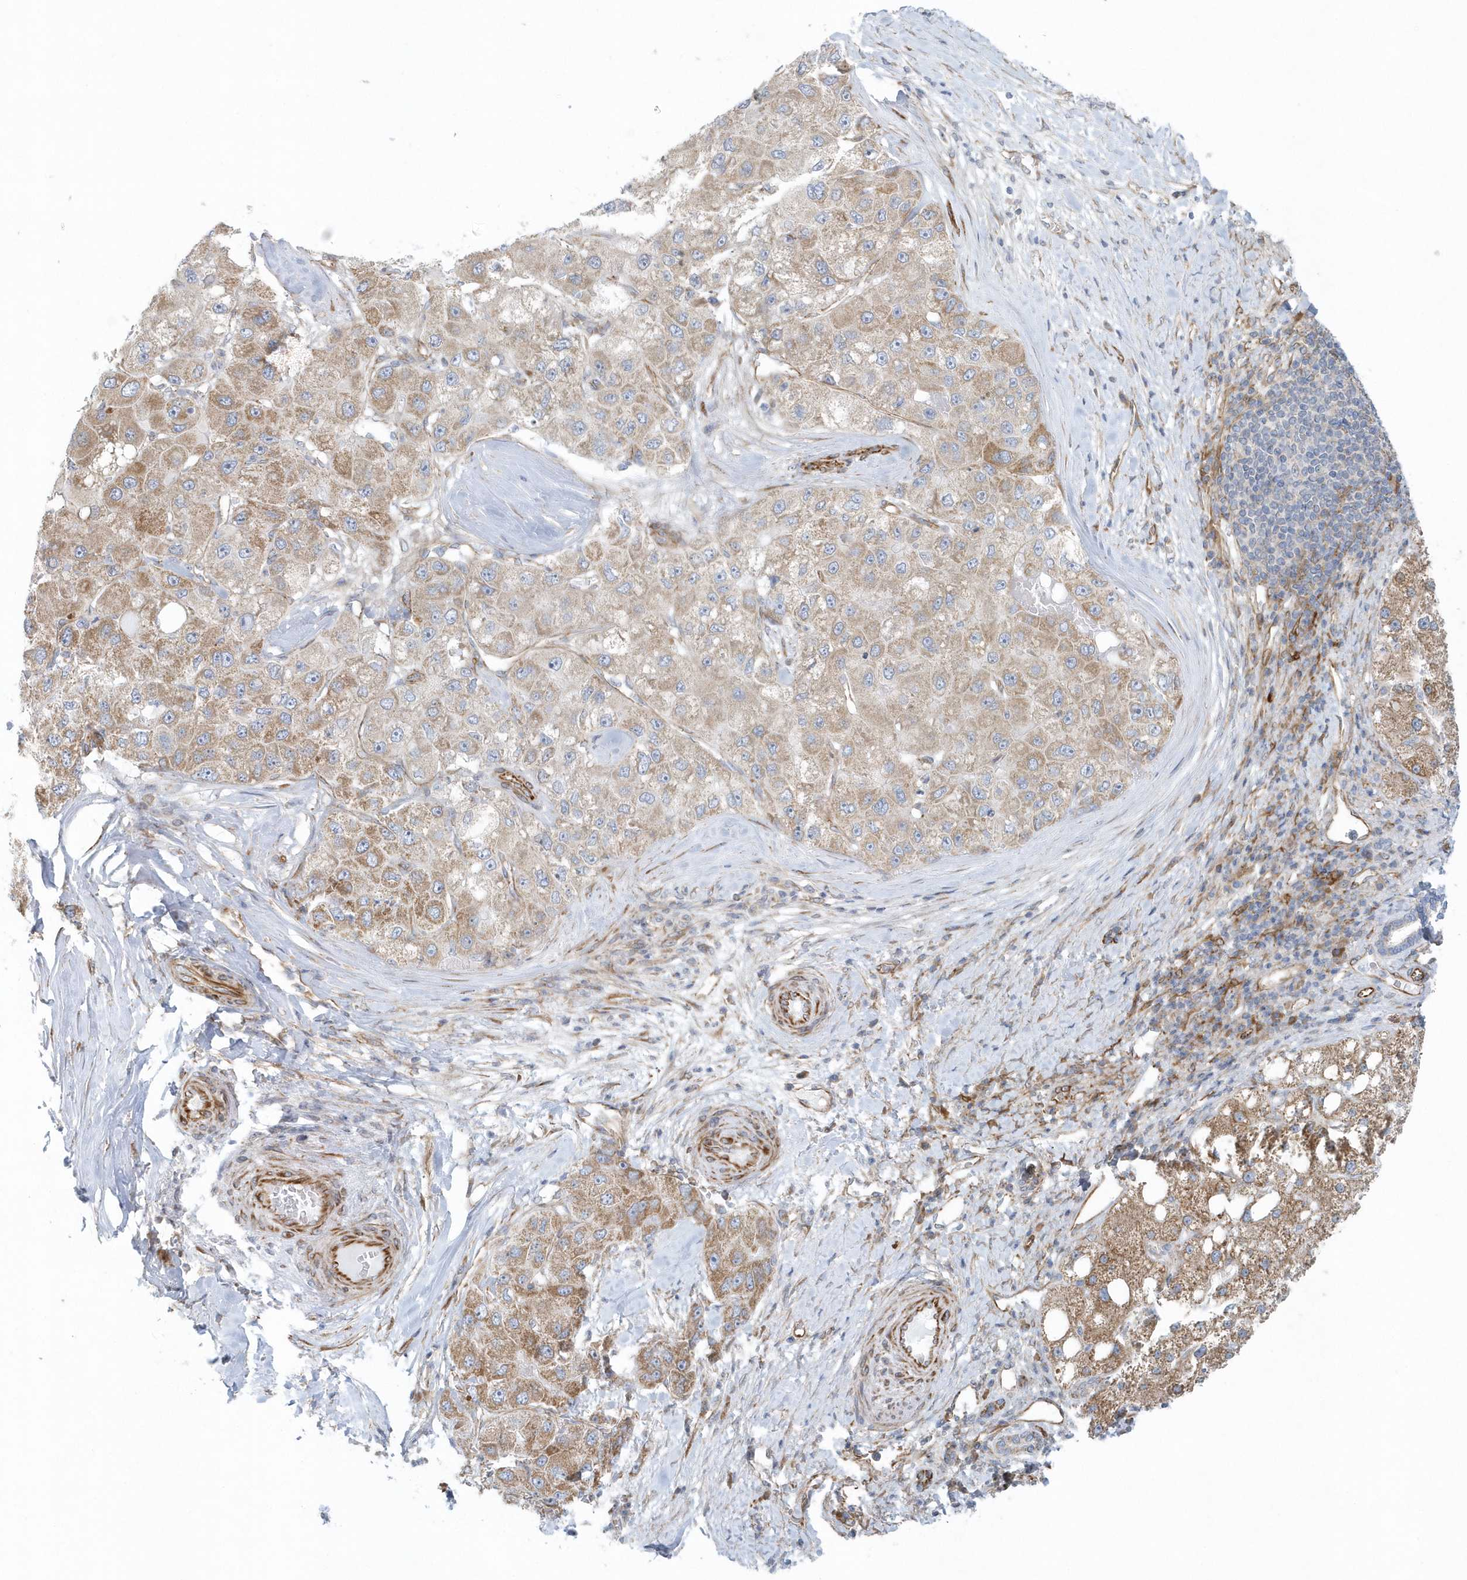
{"staining": {"intensity": "weak", "quantity": ">75%", "location": "cytoplasmic/membranous"}, "tissue": "liver cancer", "cell_type": "Tumor cells", "image_type": "cancer", "snomed": [{"axis": "morphology", "description": "Carcinoma, Hepatocellular, NOS"}, {"axis": "topography", "description": "Liver"}], "caption": "Immunohistochemistry image of neoplastic tissue: liver hepatocellular carcinoma stained using immunohistochemistry (IHC) reveals low levels of weak protein expression localized specifically in the cytoplasmic/membranous of tumor cells, appearing as a cytoplasmic/membranous brown color.", "gene": "GPR152", "patient": {"sex": "male", "age": 80}}